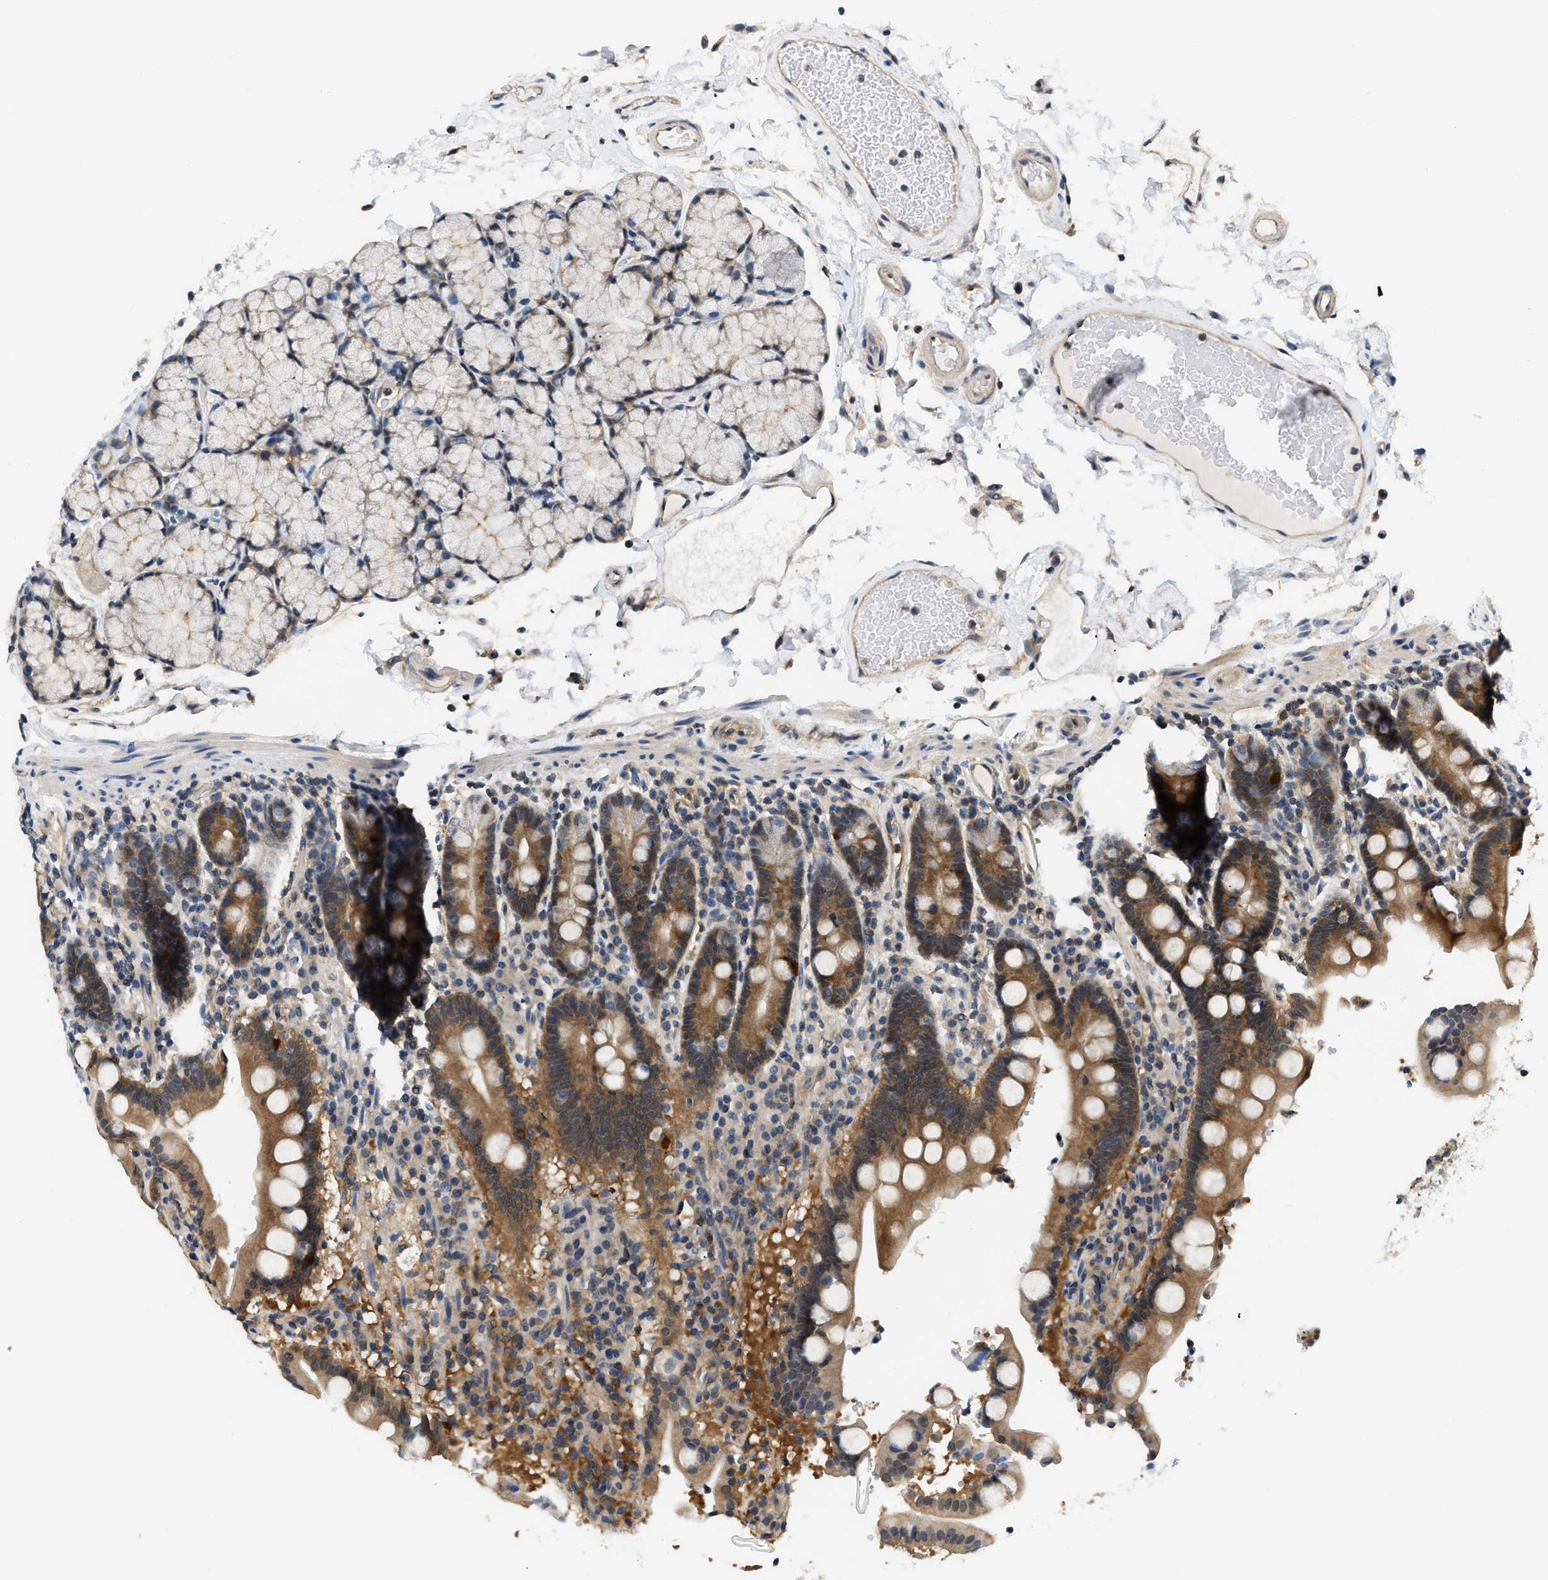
{"staining": {"intensity": "moderate", "quantity": ">75%", "location": "cytoplasmic/membranous,nuclear"}, "tissue": "duodenum", "cell_type": "Glandular cells", "image_type": "normal", "snomed": [{"axis": "morphology", "description": "Normal tissue, NOS"}, {"axis": "topography", "description": "Small intestine, NOS"}], "caption": "Normal duodenum displays moderate cytoplasmic/membranous,nuclear positivity in about >75% of glandular cells Using DAB (3,3'-diaminobenzidine) (brown) and hematoxylin (blue) stains, captured at high magnification using brightfield microscopy..", "gene": "EIF4EBP2", "patient": {"sex": "female", "age": 71}}